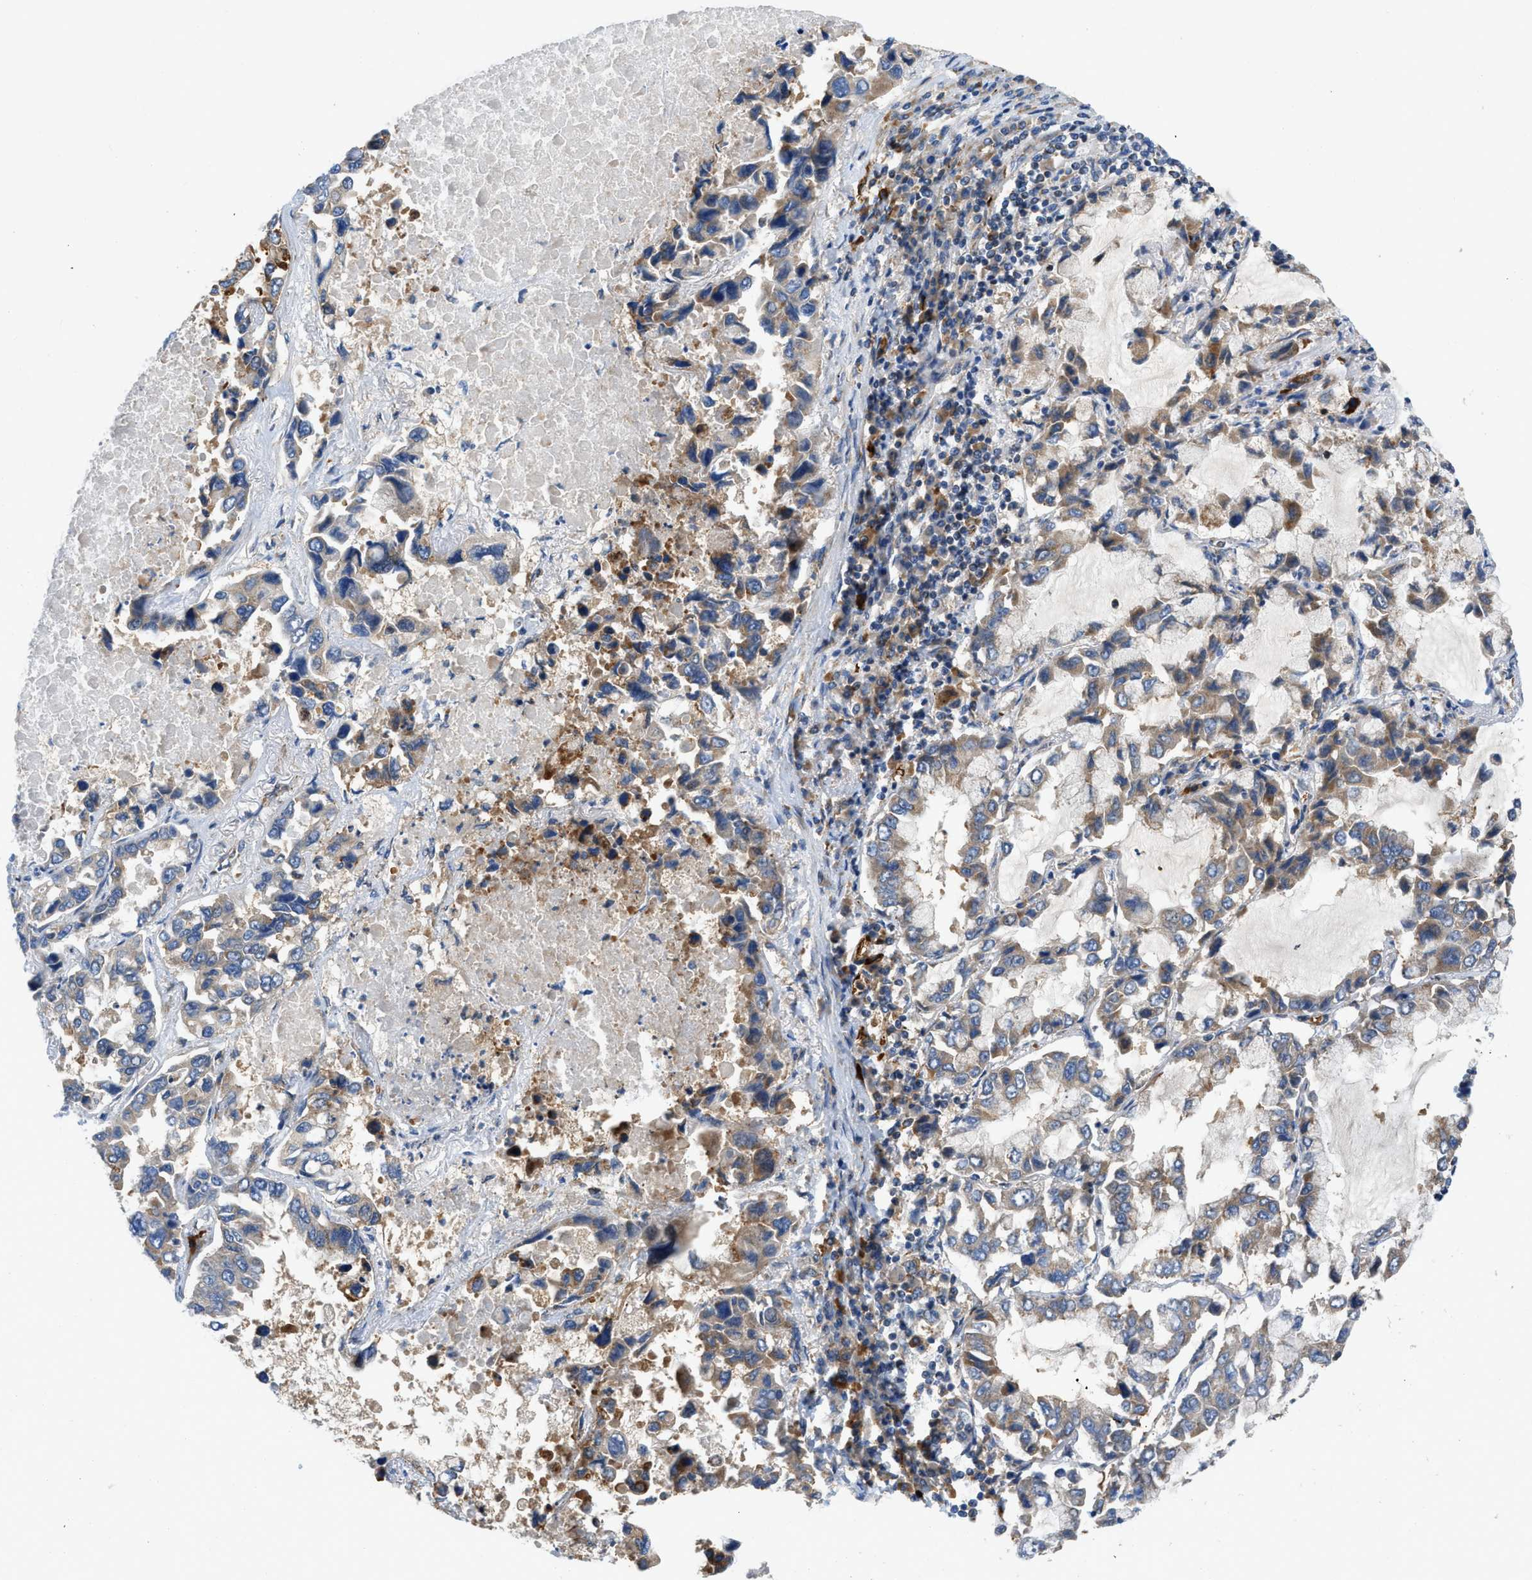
{"staining": {"intensity": "weak", "quantity": "25%-75%", "location": "cytoplasmic/membranous"}, "tissue": "lung cancer", "cell_type": "Tumor cells", "image_type": "cancer", "snomed": [{"axis": "morphology", "description": "Adenocarcinoma, NOS"}, {"axis": "topography", "description": "Lung"}], "caption": "Protein staining of lung adenocarcinoma tissue exhibits weak cytoplasmic/membranous expression in approximately 25%-75% of tumor cells.", "gene": "ZNF831", "patient": {"sex": "male", "age": 64}}